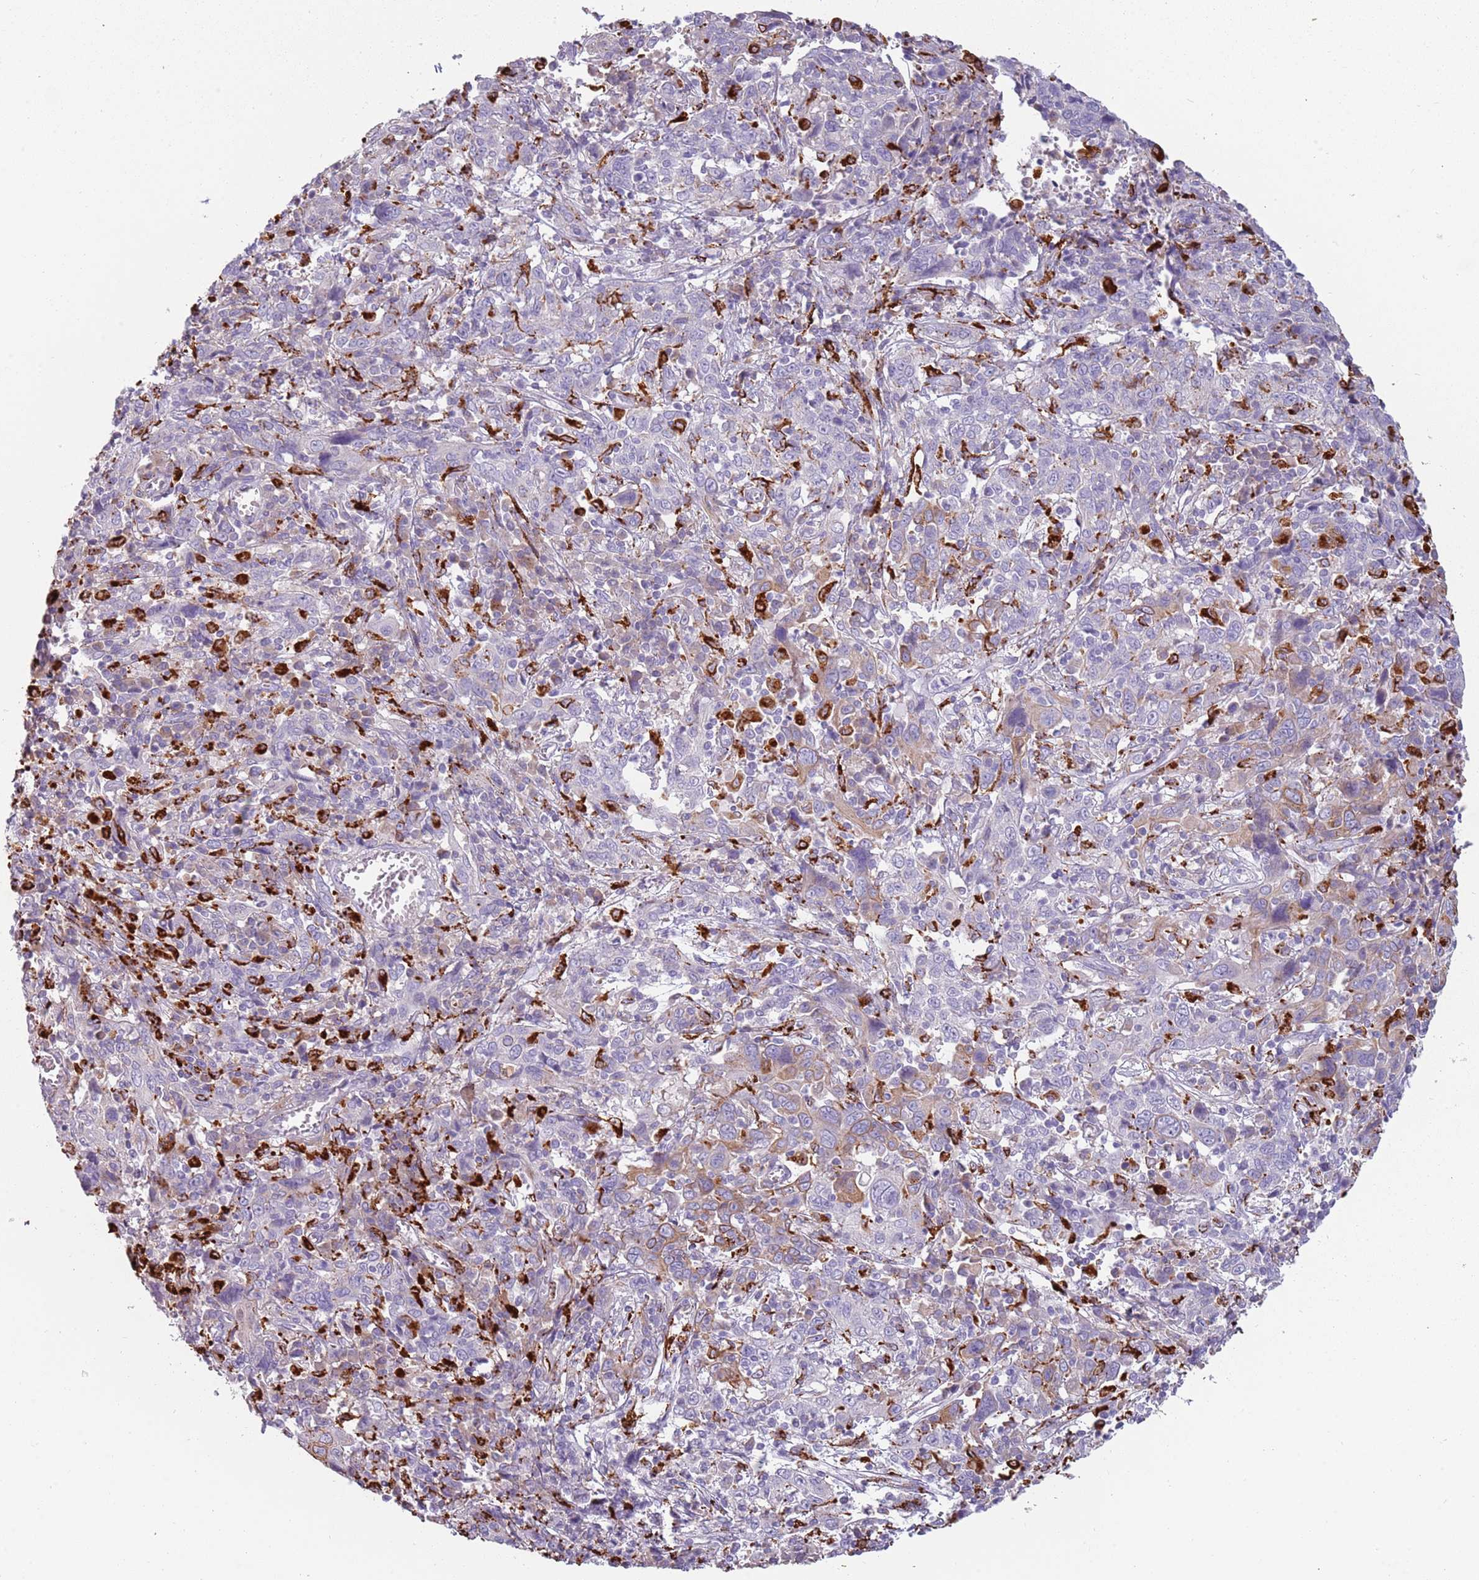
{"staining": {"intensity": "moderate", "quantity": "<25%", "location": "cytoplasmic/membranous"}, "tissue": "cervical cancer", "cell_type": "Tumor cells", "image_type": "cancer", "snomed": [{"axis": "morphology", "description": "Squamous cell carcinoma, NOS"}, {"axis": "topography", "description": "Cervix"}], "caption": "This micrograph demonstrates cervical cancer stained with immunohistochemistry (IHC) to label a protein in brown. The cytoplasmic/membranous of tumor cells show moderate positivity for the protein. Nuclei are counter-stained blue.", "gene": "NWD2", "patient": {"sex": "female", "age": 46}}